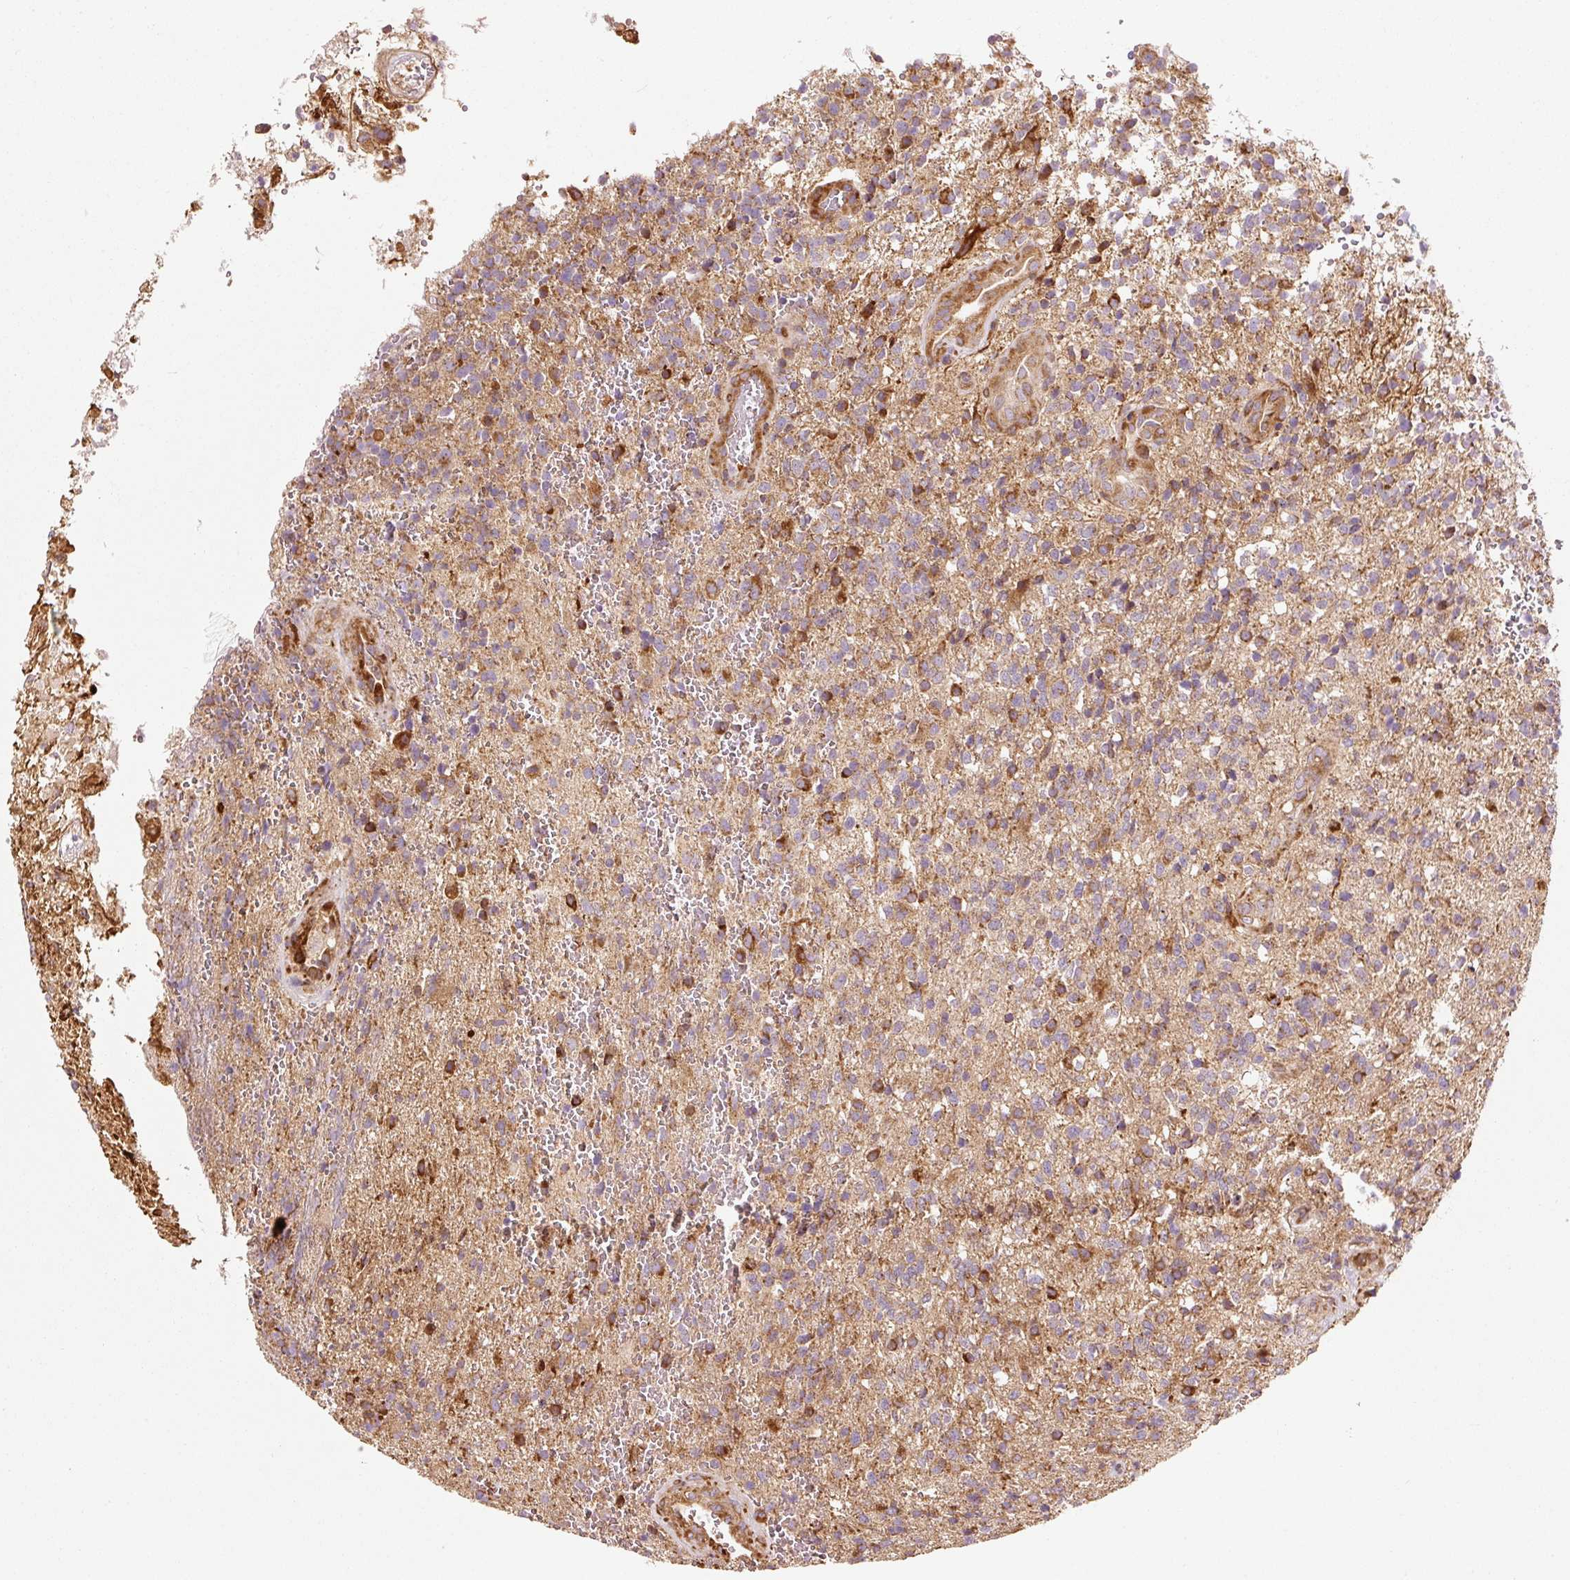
{"staining": {"intensity": "moderate", "quantity": "25%-75%", "location": "cytoplasmic/membranous"}, "tissue": "glioma", "cell_type": "Tumor cells", "image_type": "cancer", "snomed": [{"axis": "morphology", "description": "Glioma, malignant, High grade"}, {"axis": "topography", "description": "Brain"}], "caption": "Approximately 25%-75% of tumor cells in human glioma display moderate cytoplasmic/membranous protein staining as visualized by brown immunohistochemical staining.", "gene": "ISCU", "patient": {"sex": "male", "age": 56}}